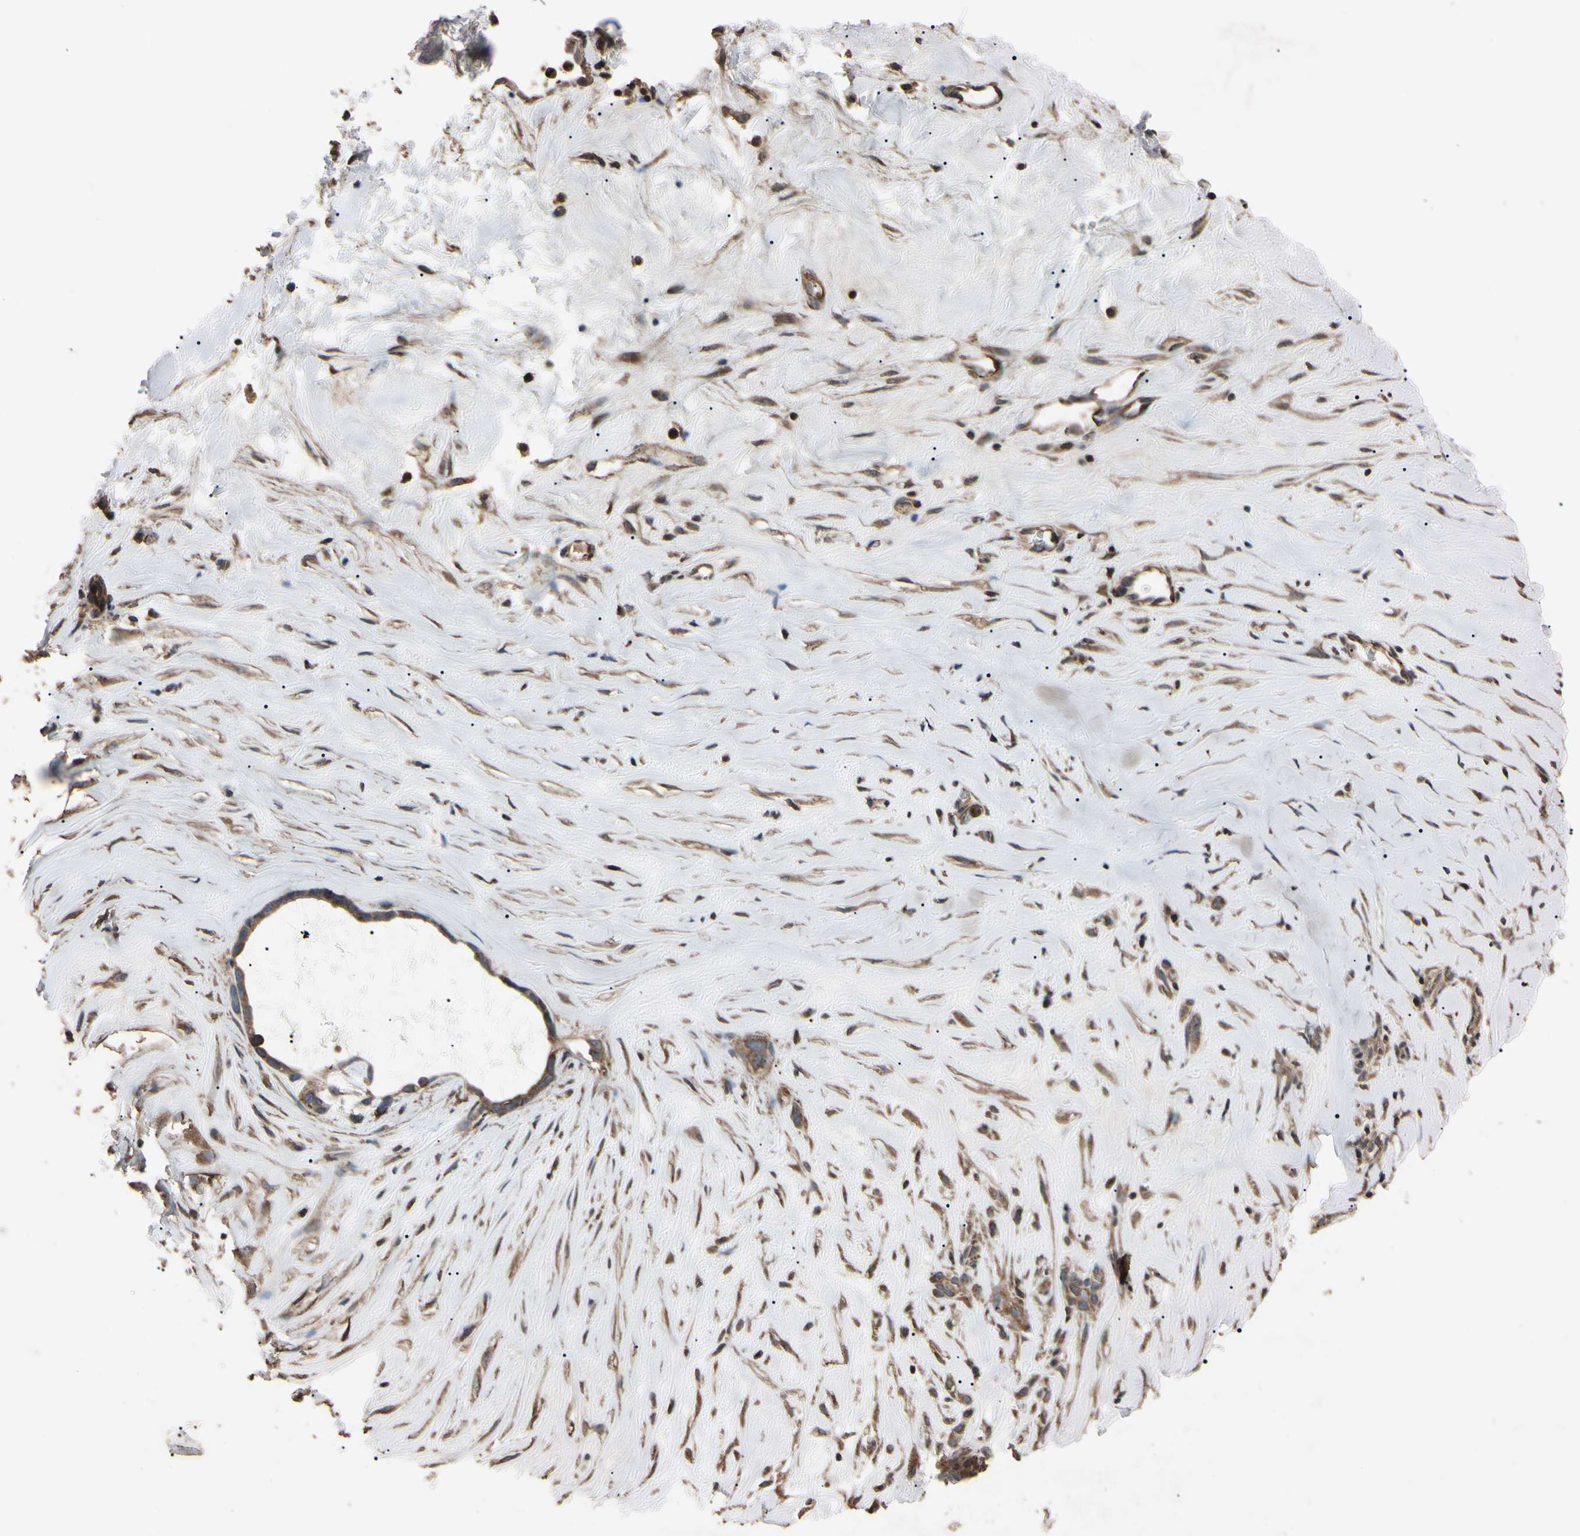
{"staining": {"intensity": "moderate", "quantity": ">75%", "location": "cytoplasmic/membranous"}, "tissue": "liver cancer", "cell_type": "Tumor cells", "image_type": "cancer", "snomed": [{"axis": "morphology", "description": "Cholangiocarcinoma"}, {"axis": "topography", "description": "Liver"}], "caption": "This is an image of IHC staining of liver cholangiocarcinoma, which shows moderate positivity in the cytoplasmic/membranous of tumor cells.", "gene": "TNFRSF1A", "patient": {"sex": "female", "age": 65}}